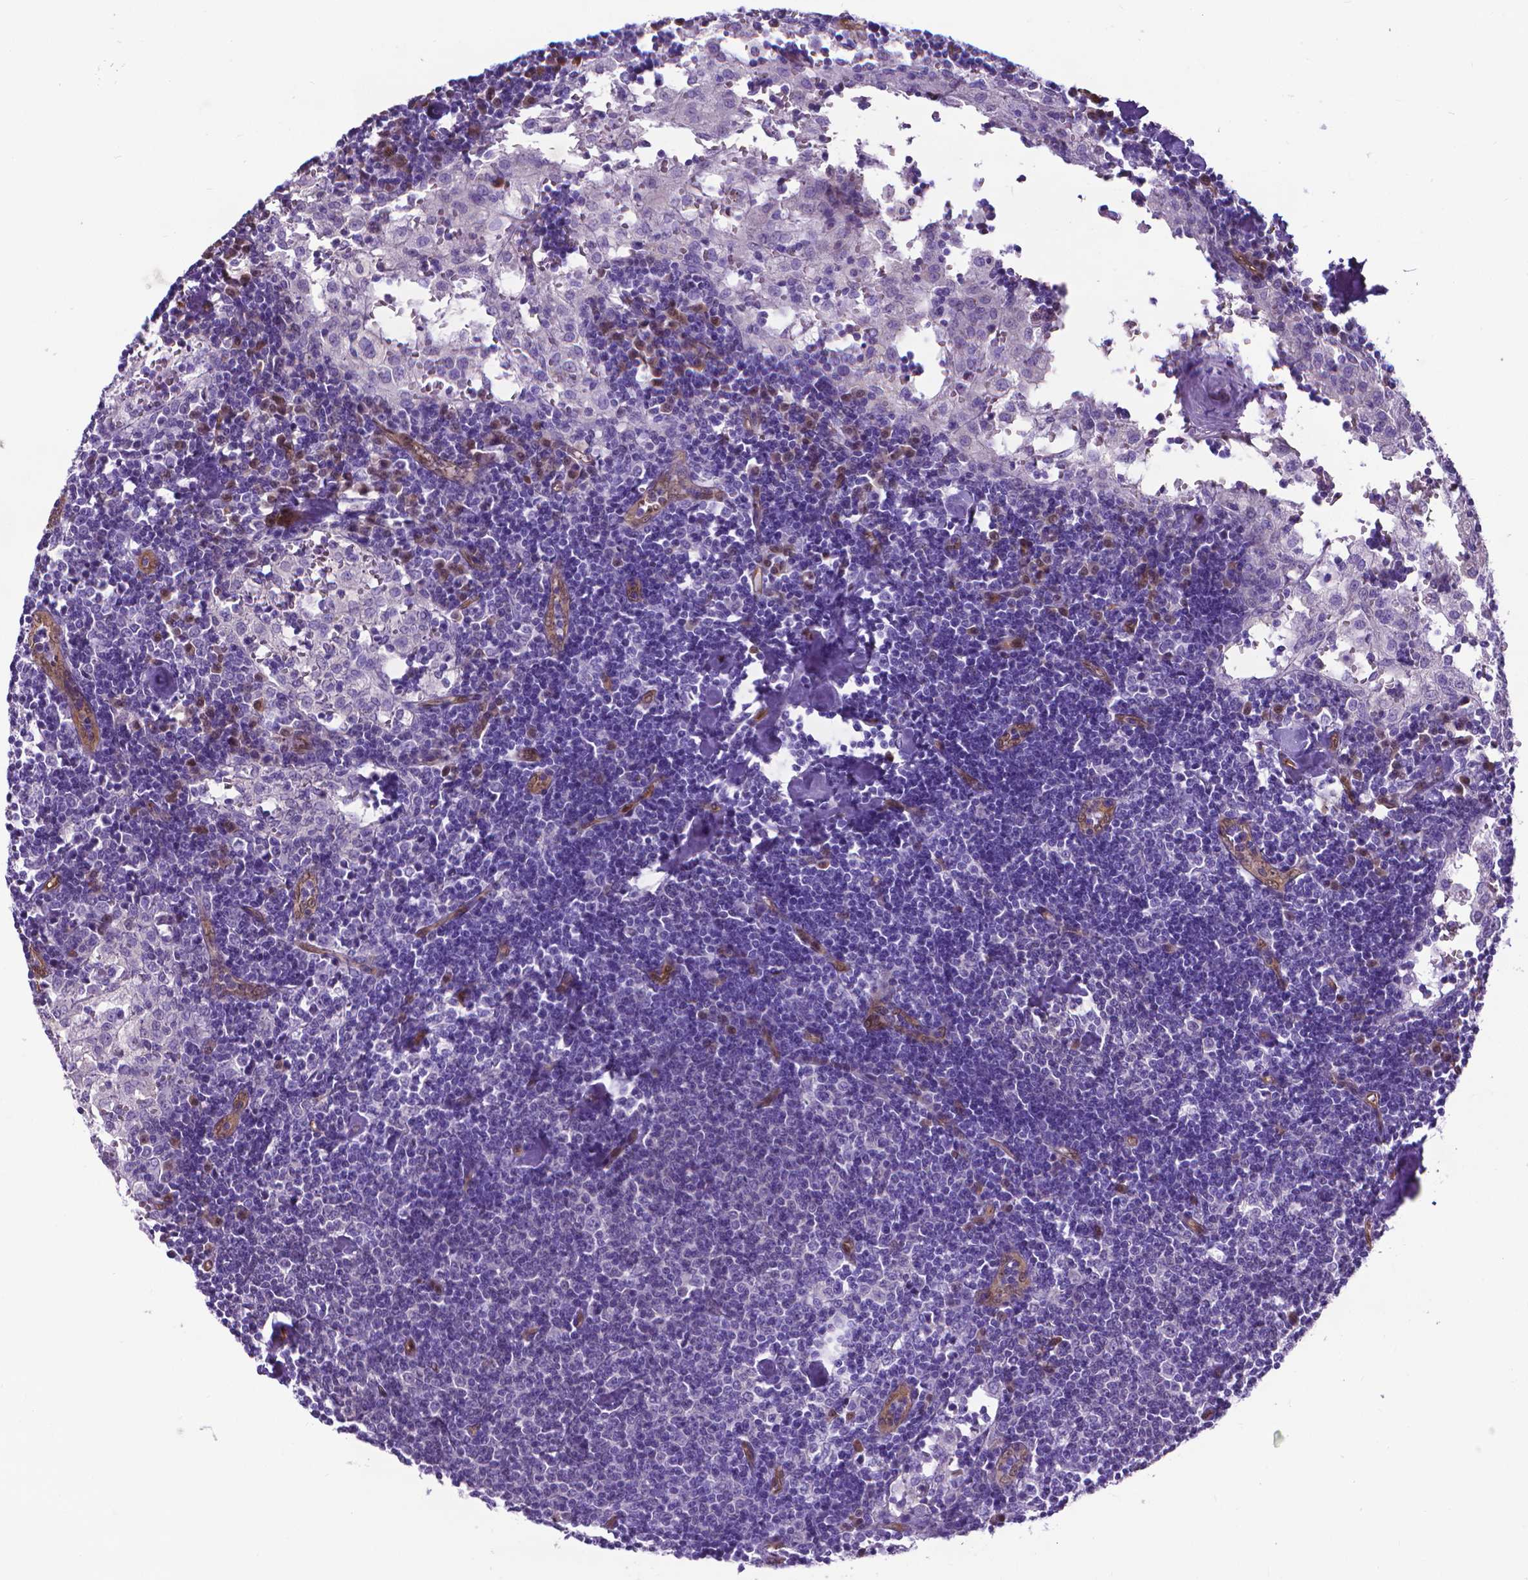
{"staining": {"intensity": "weak", "quantity": "<25%", "location": "cytoplasmic/membranous"}, "tissue": "lymph node", "cell_type": "Germinal center cells", "image_type": "normal", "snomed": [{"axis": "morphology", "description": "Normal tissue, NOS"}, {"axis": "topography", "description": "Lymph node"}], "caption": "DAB (3,3'-diaminobenzidine) immunohistochemical staining of unremarkable lymph node shows no significant staining in germinal center cells. The staining was performed using DAB (3,3'-diaminobenzidine) to visualize the protein expression in brown, while the nuclei were stained in blue with hematoxylin (Magnification: 20x).", "gene": "CLIC4", "patient": {"sex": "male", "age": 55}}